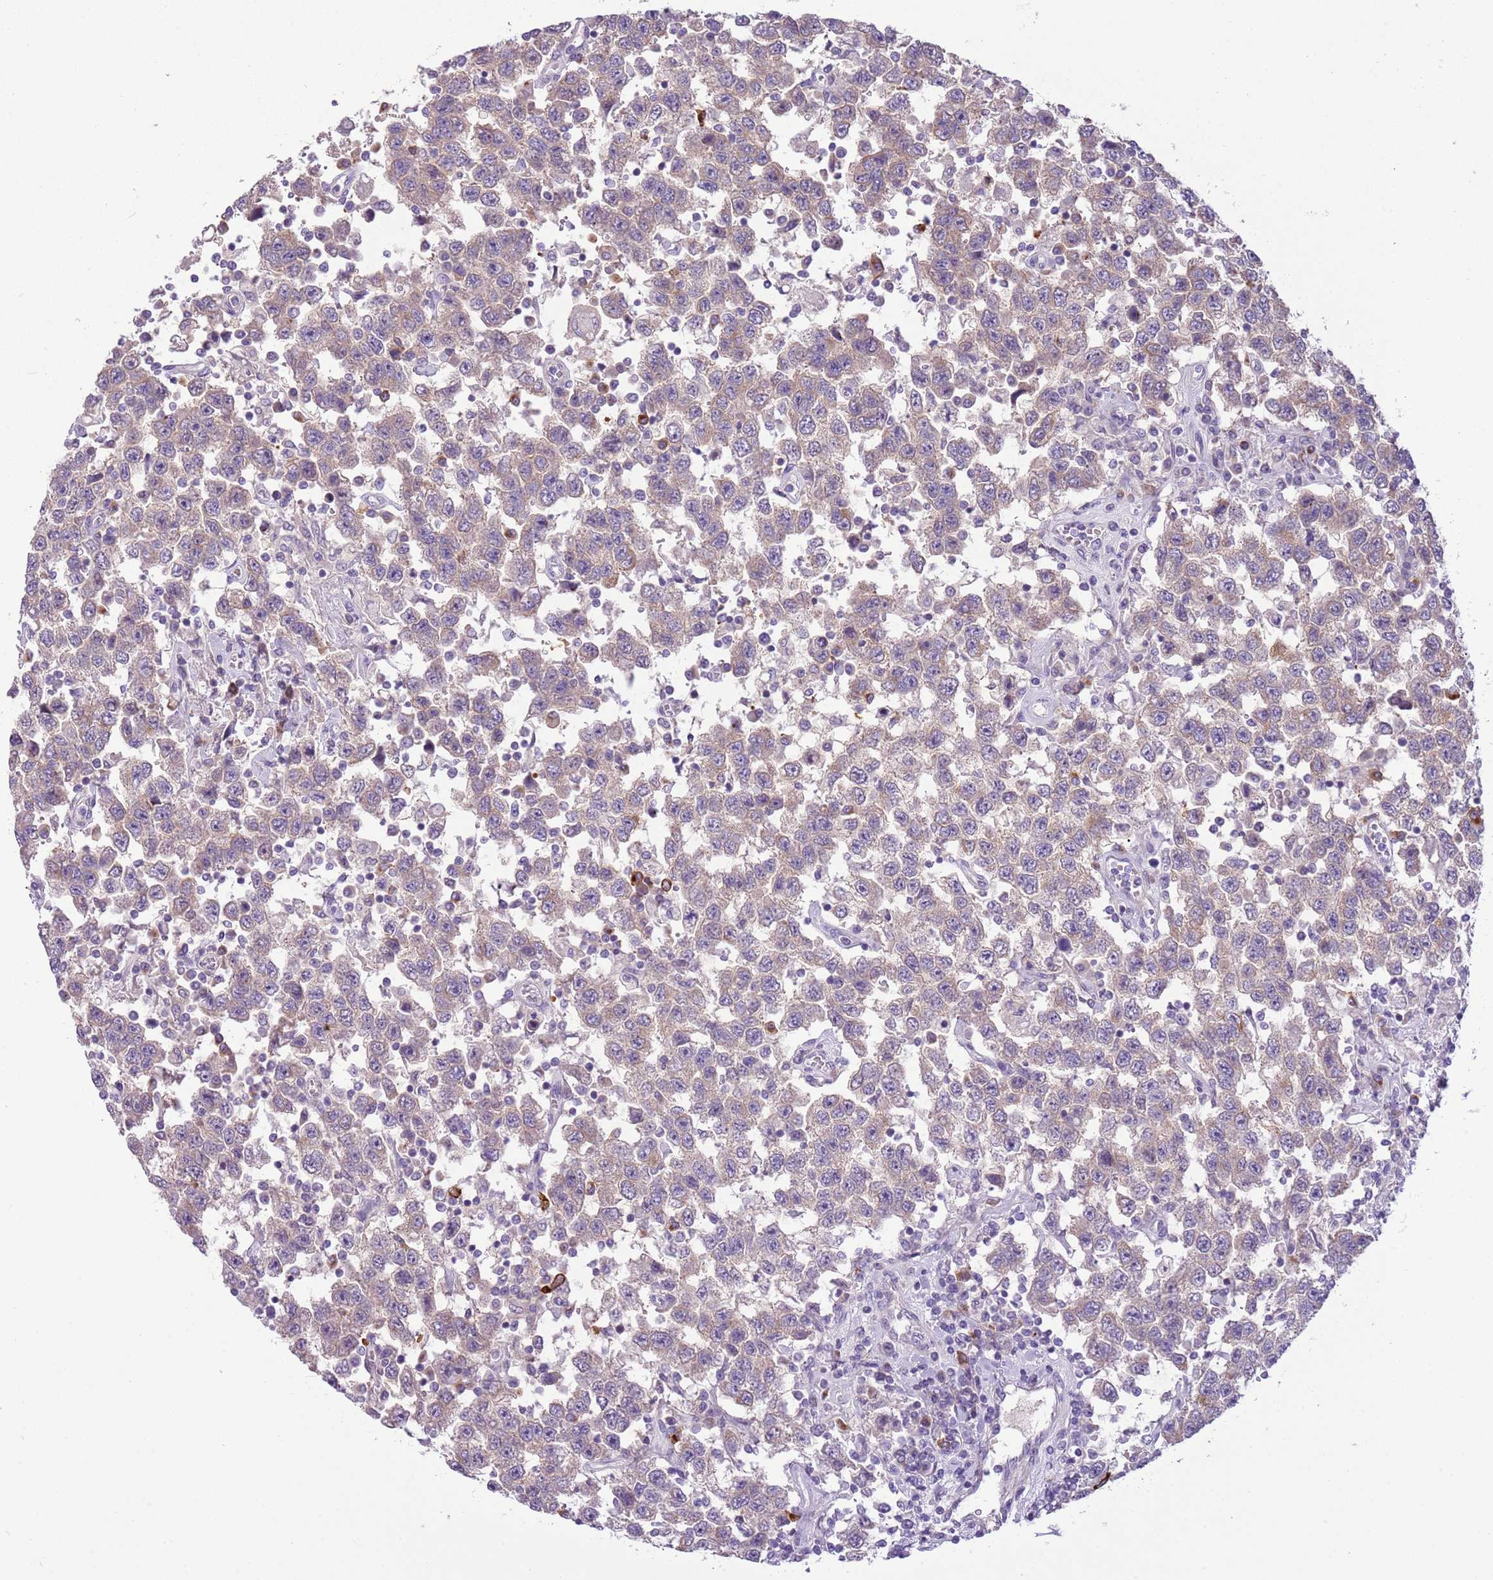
{"staining": {"intensity": "weak", "quantity": "25%-75%", "location": "cytoplasmic/membranous"}, "tissue": "testis cancer", "cell_type": "Tumor cells", "image_type": "cancer", "snomed": [{"axis": "morphology", "description": "Seminoma, NOS"}, {"axis": "topography", "description": "Testis"}], "caption": "Immunohistochemical staining of human testis seminoma displays low levels of weak cytoplasmic/membranous staining in approximately 25%-75% of tumor cells.", "gene": "SCAMP5", "patient": {"sex": "male", "age": 41}}